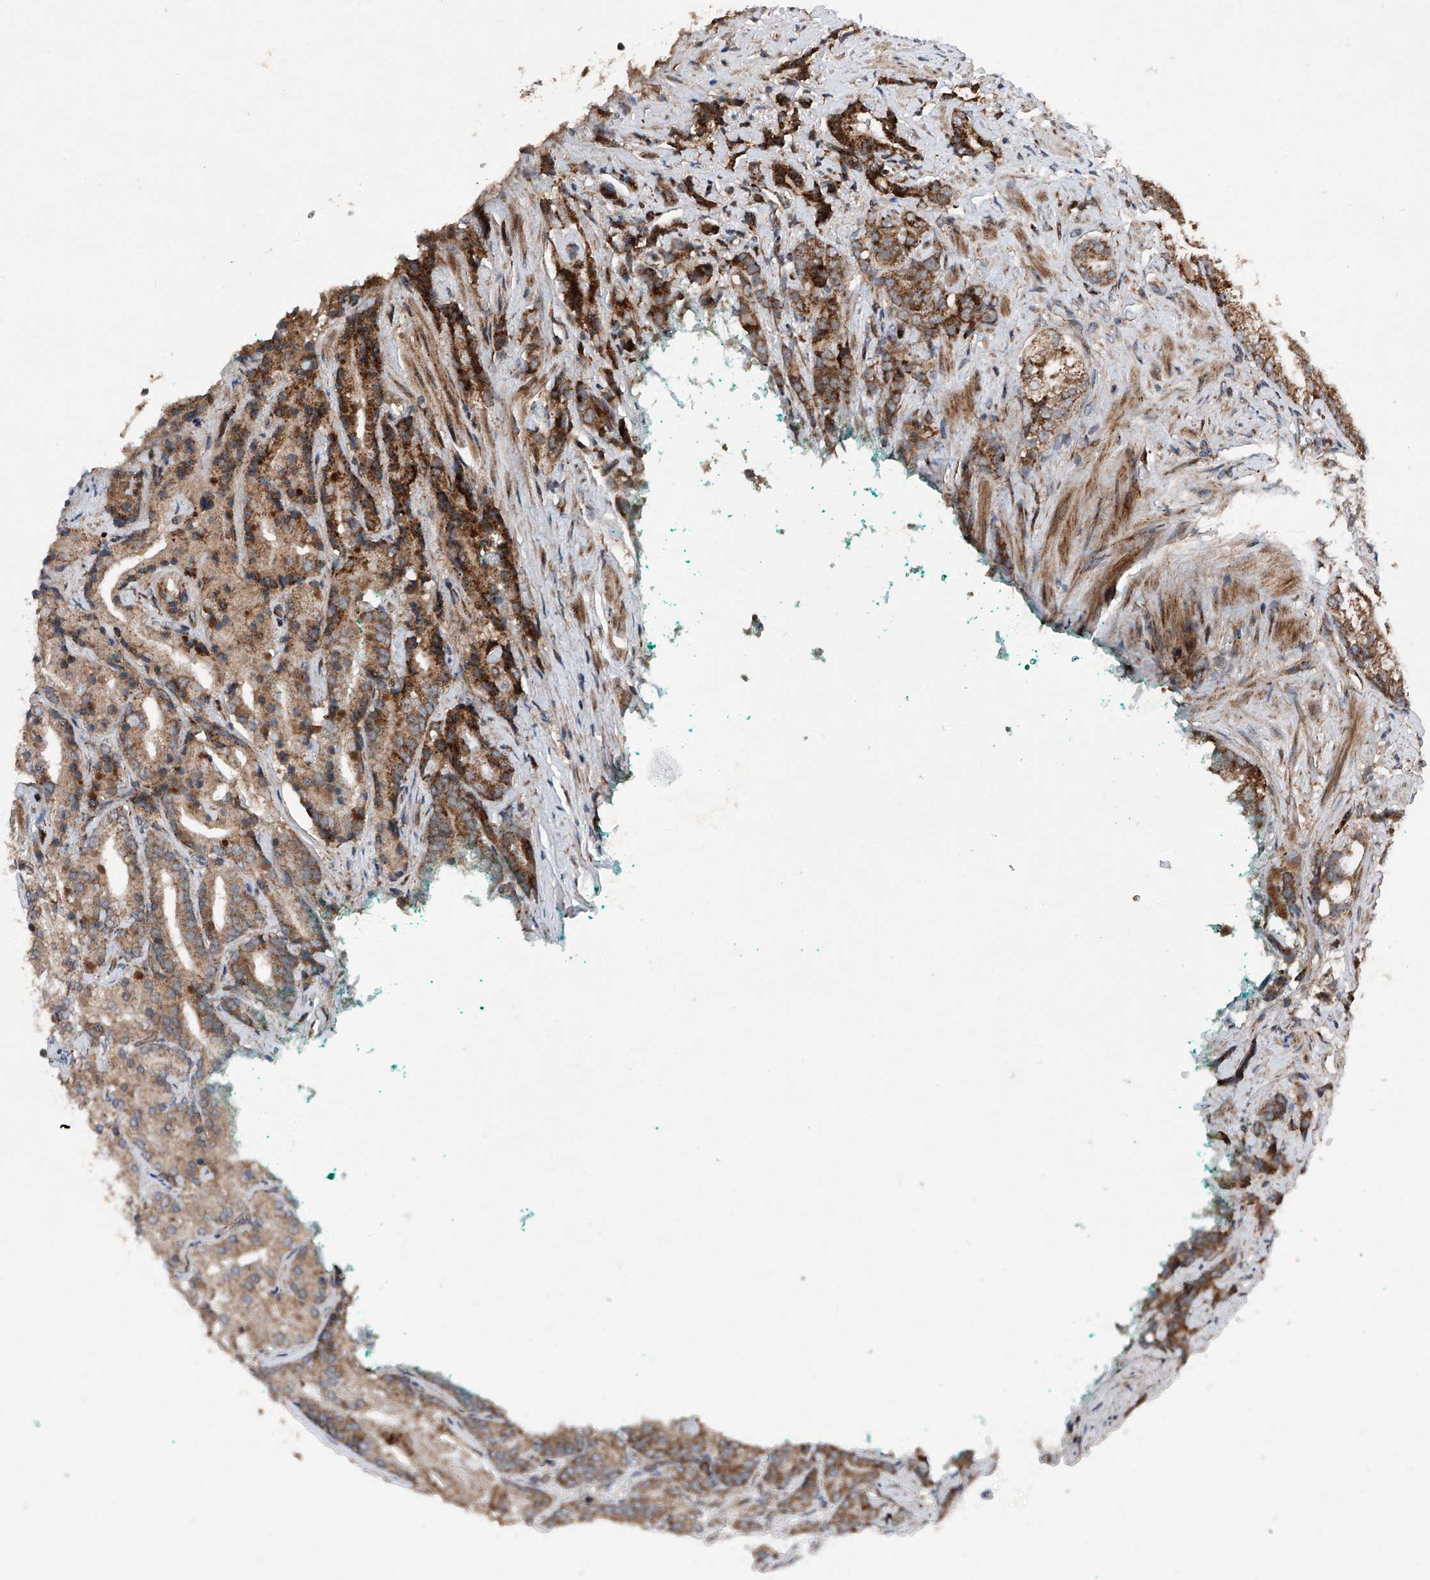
{"staining": {"intensity": "moderate", "quantity": ">75%", "location": "cytoplasmic/membranous"}, "tissue": "prostate cancer", "cell_type": "Tumor cells", "image_type": "cancer", "snomed": [{"axis": "morphology", "description": "Adenocarcinoma, High grade"}, {"axis": "topography", "description": "Prostate"}], "caption": "IHC photomicrograph of prostate cancer (adenocarcinoma (high-grade)) stained for a protein (brown), which demonstrates medium levels of moderate cytoplasmic/membranous expression in approximately >75% of tumor cells.", "gene": "DAD1", "patient": {"sex": "male", "age": 57}}